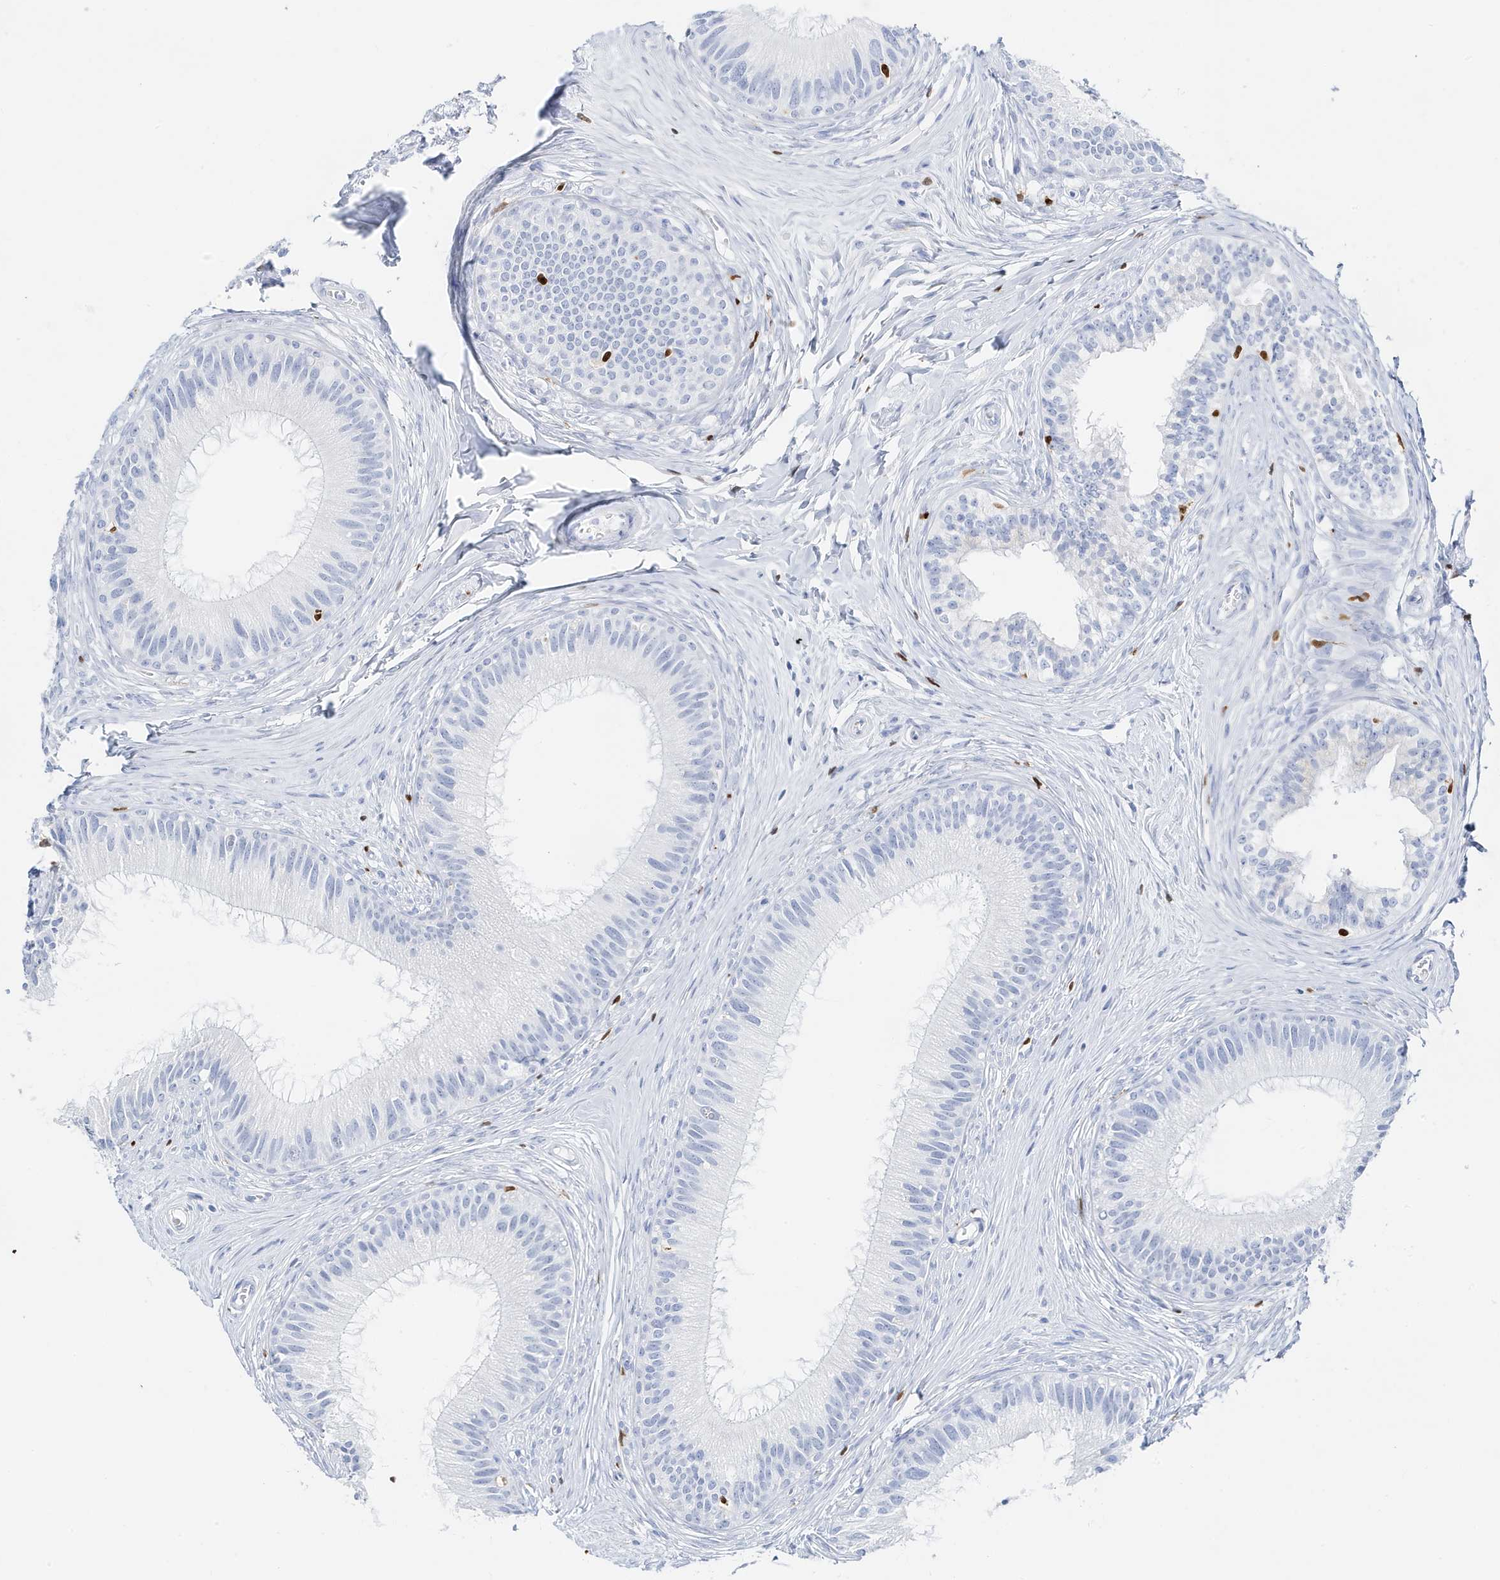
{"staining": {"intensity": "negative", "quantity": "none", "location": "none"}, "tissue": "epididymis", "cell_type": "Glandular cells", "image_type": "normal", "snomed": [{"axis": "morphology", "description": "Normal tissue, NOS"}, {"axis": "topography", "description": "Epididymis"}], "caption": "High magnification brightfield microscopy of normal epididymis stained with DAB (3,3'-diaminobenzidine) (brown) and counterstained with hematoxylin (blue): glandular cells show no significant positivity.", "gene": "MNDA", "patient": {"sex": "male", "age": 27}}